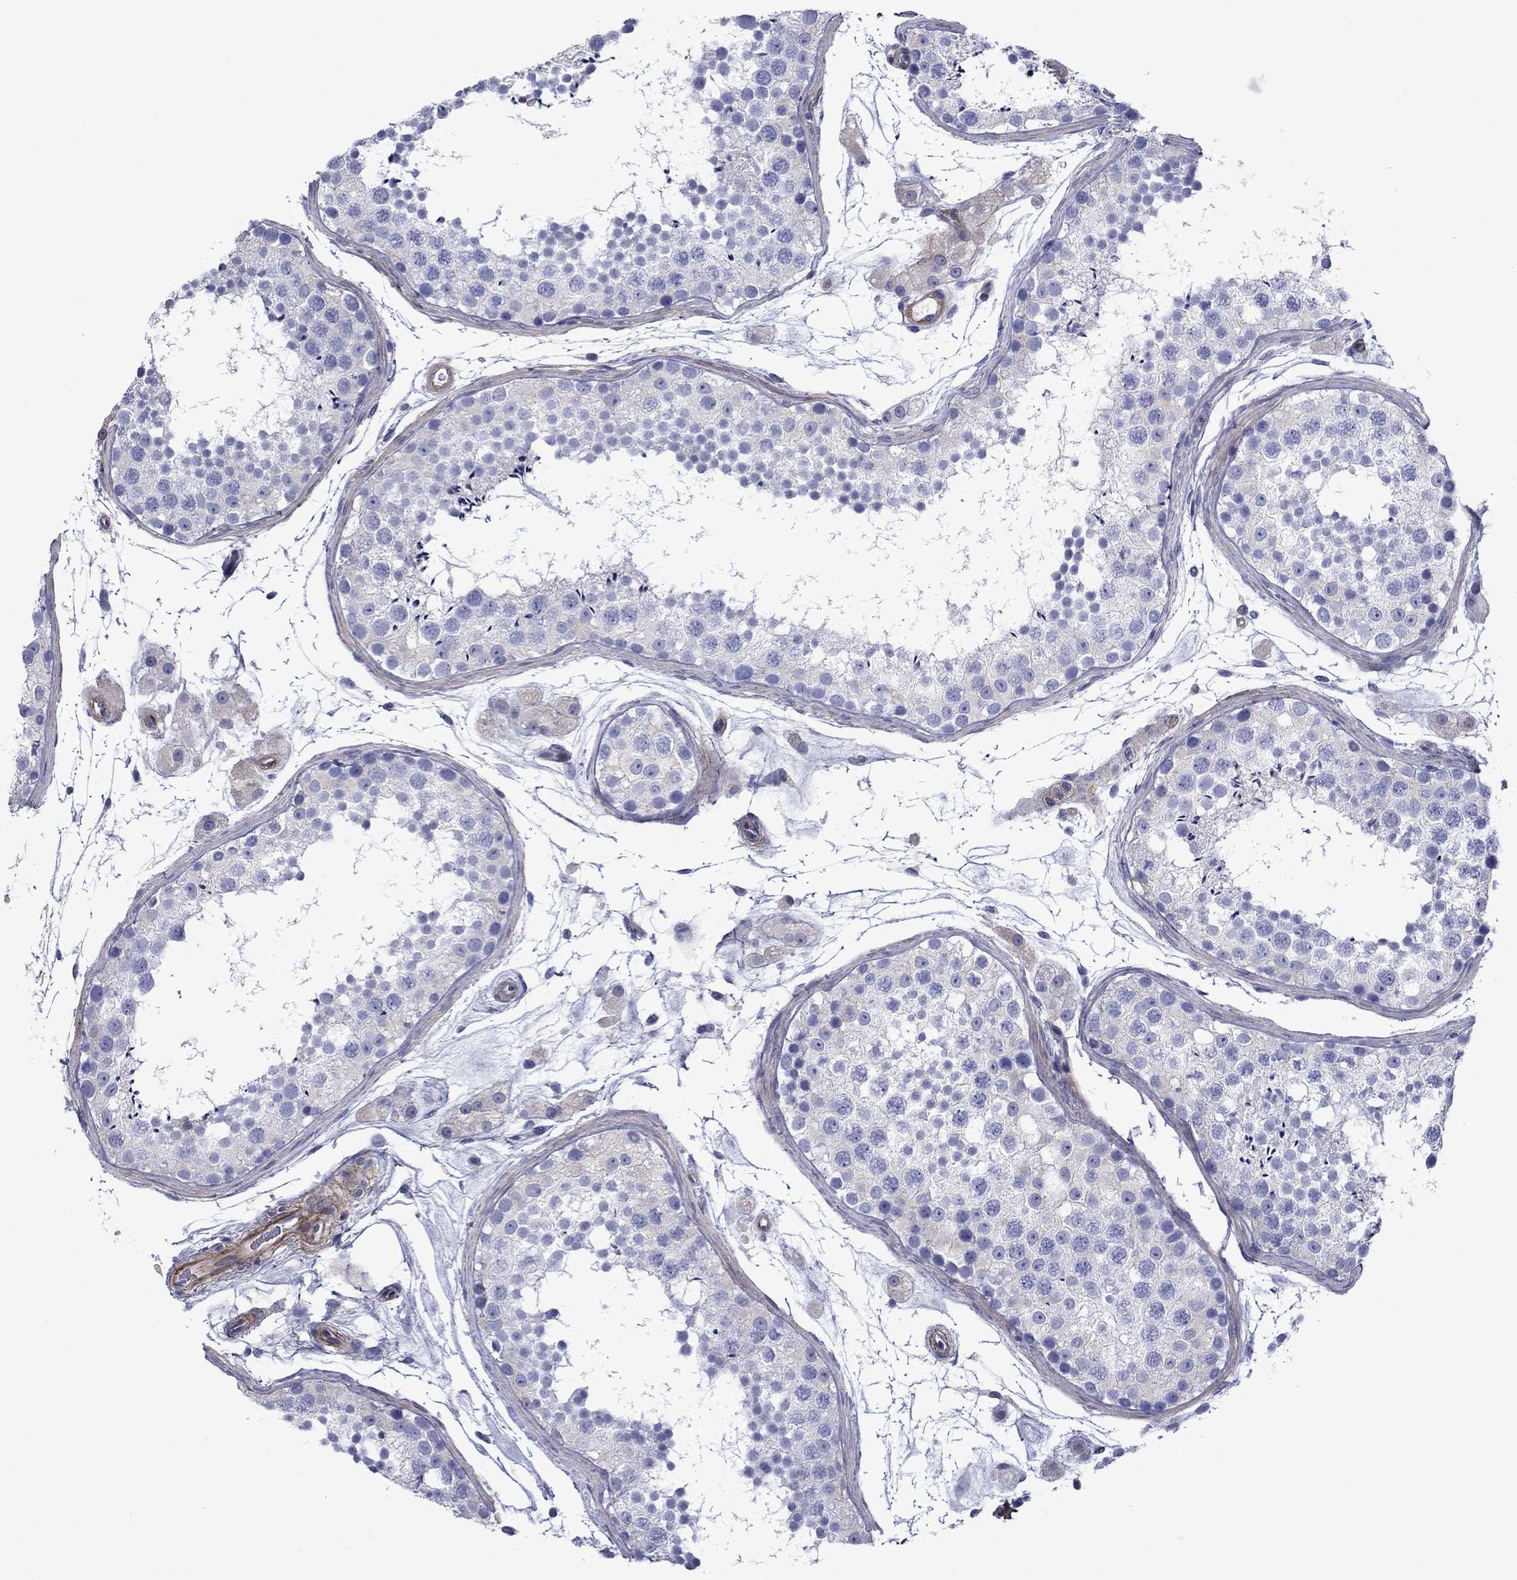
{"staining": {"intensity": "negative", "quantity": "none", "location": "none"}, "tissue": "testis", "cell_type": "Cells in seminiferous ducts", "image_type": "normal", "snomed": [{"axis": "morphology", "description": "Normal tissue, NOS"}, {"axis": "topography", "description": "Testis"}], "caption": "Immunohistochemical staining of normal human testis shows no significant staining in cells in seminiferous ducts.", "gene": "HSPG2", "patient": {"sex": "male", "age": 41}}